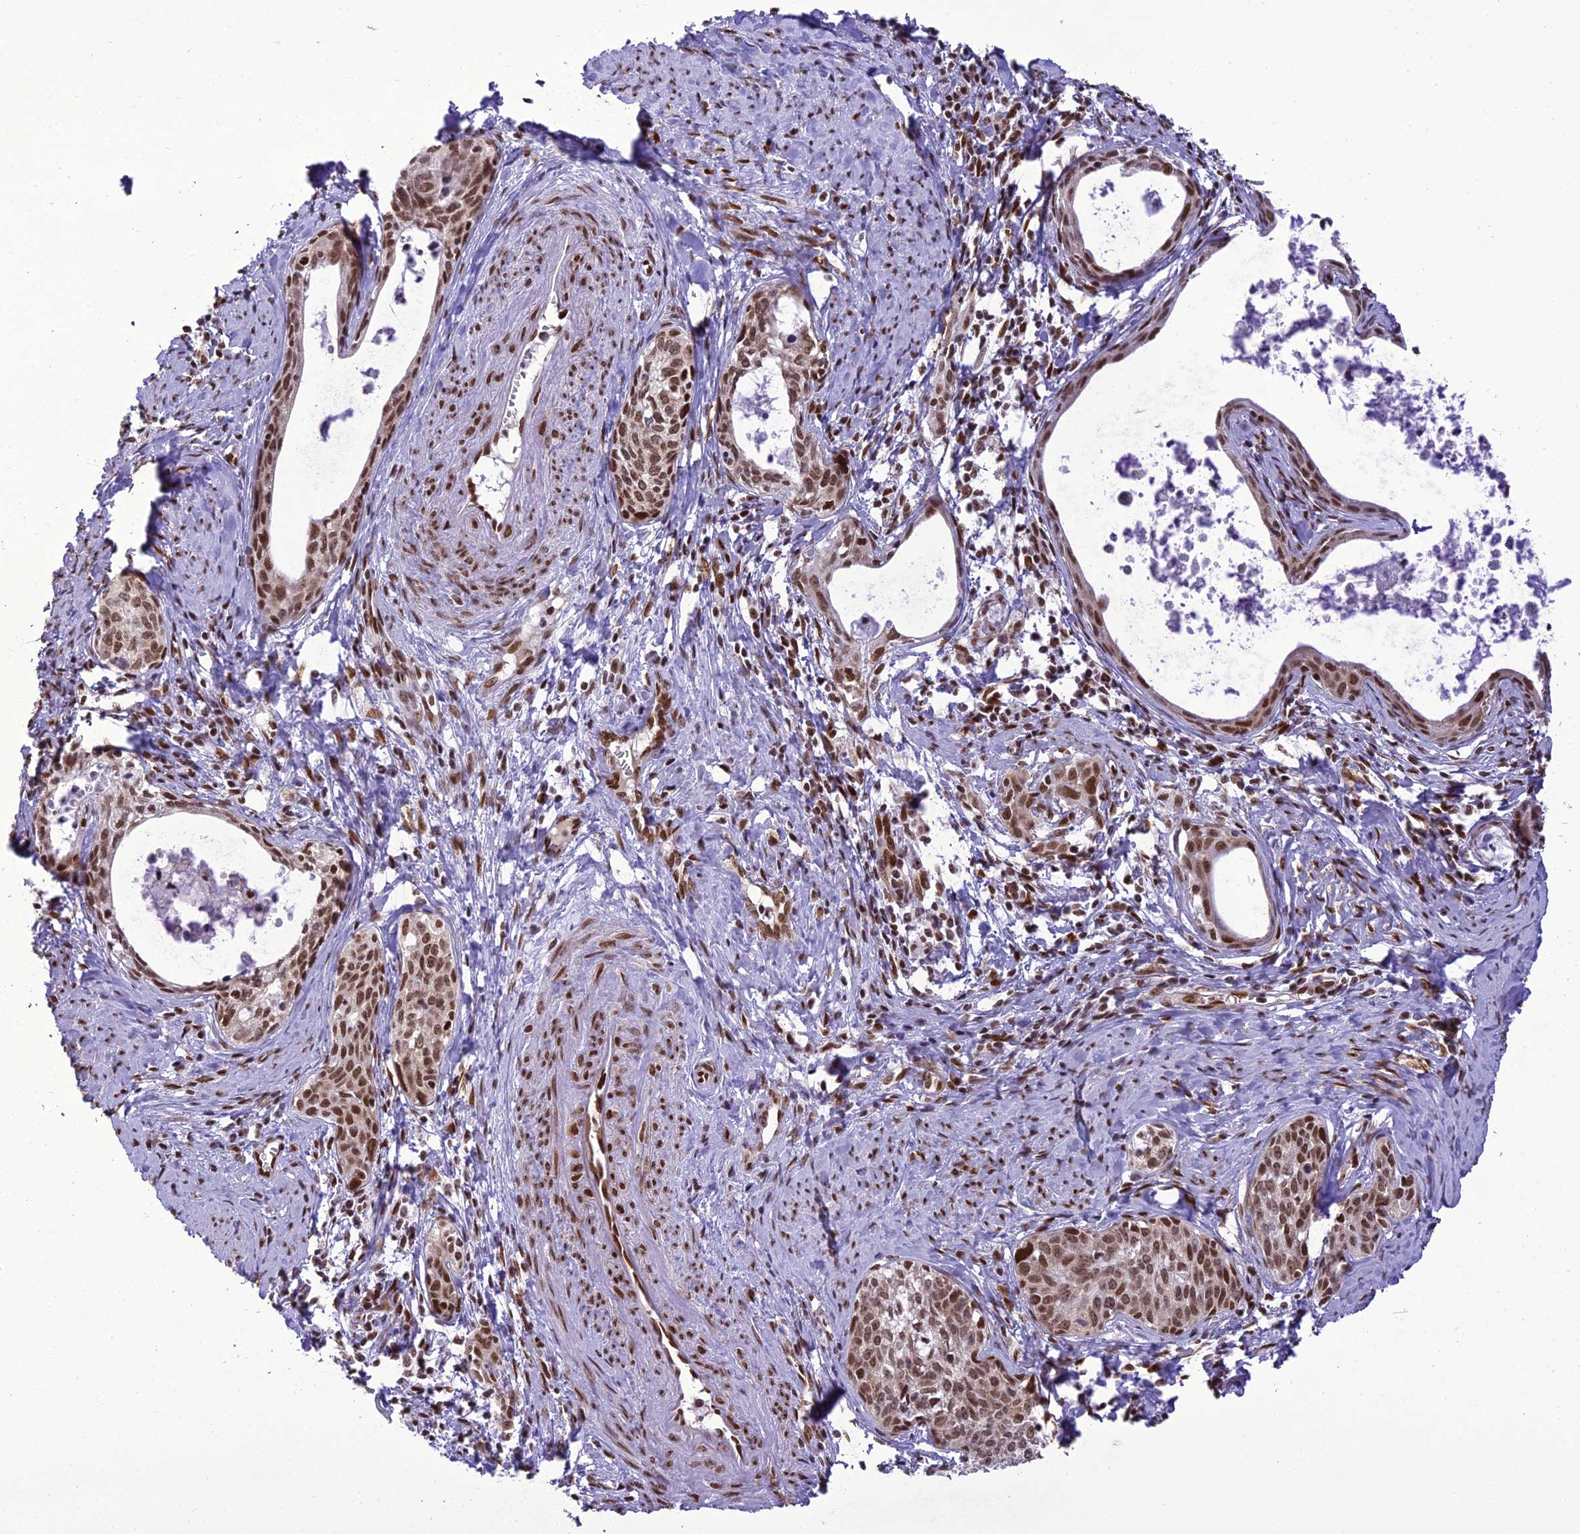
{"staining": {"intensity": "moderate", "quantity": ">75%", "location": "nuclear"}, "tissue": "cervical cancer", "cell_type": "Tumor cells", "image_type": "cancer", "snomed": [{"axis": "morphology", "description": "Squamous cell carcinoma, NOS"}, {"axis": "topography", "description": "Cervix"}], "caption": "Squamous cell carcinoma (cervical) stained for a protein (brown) exhibits moderate nuclear positive staining in approximately >75% of tumor cells.", "gene": "DDX1", "patient": {"sex": "female", "age": 52}}